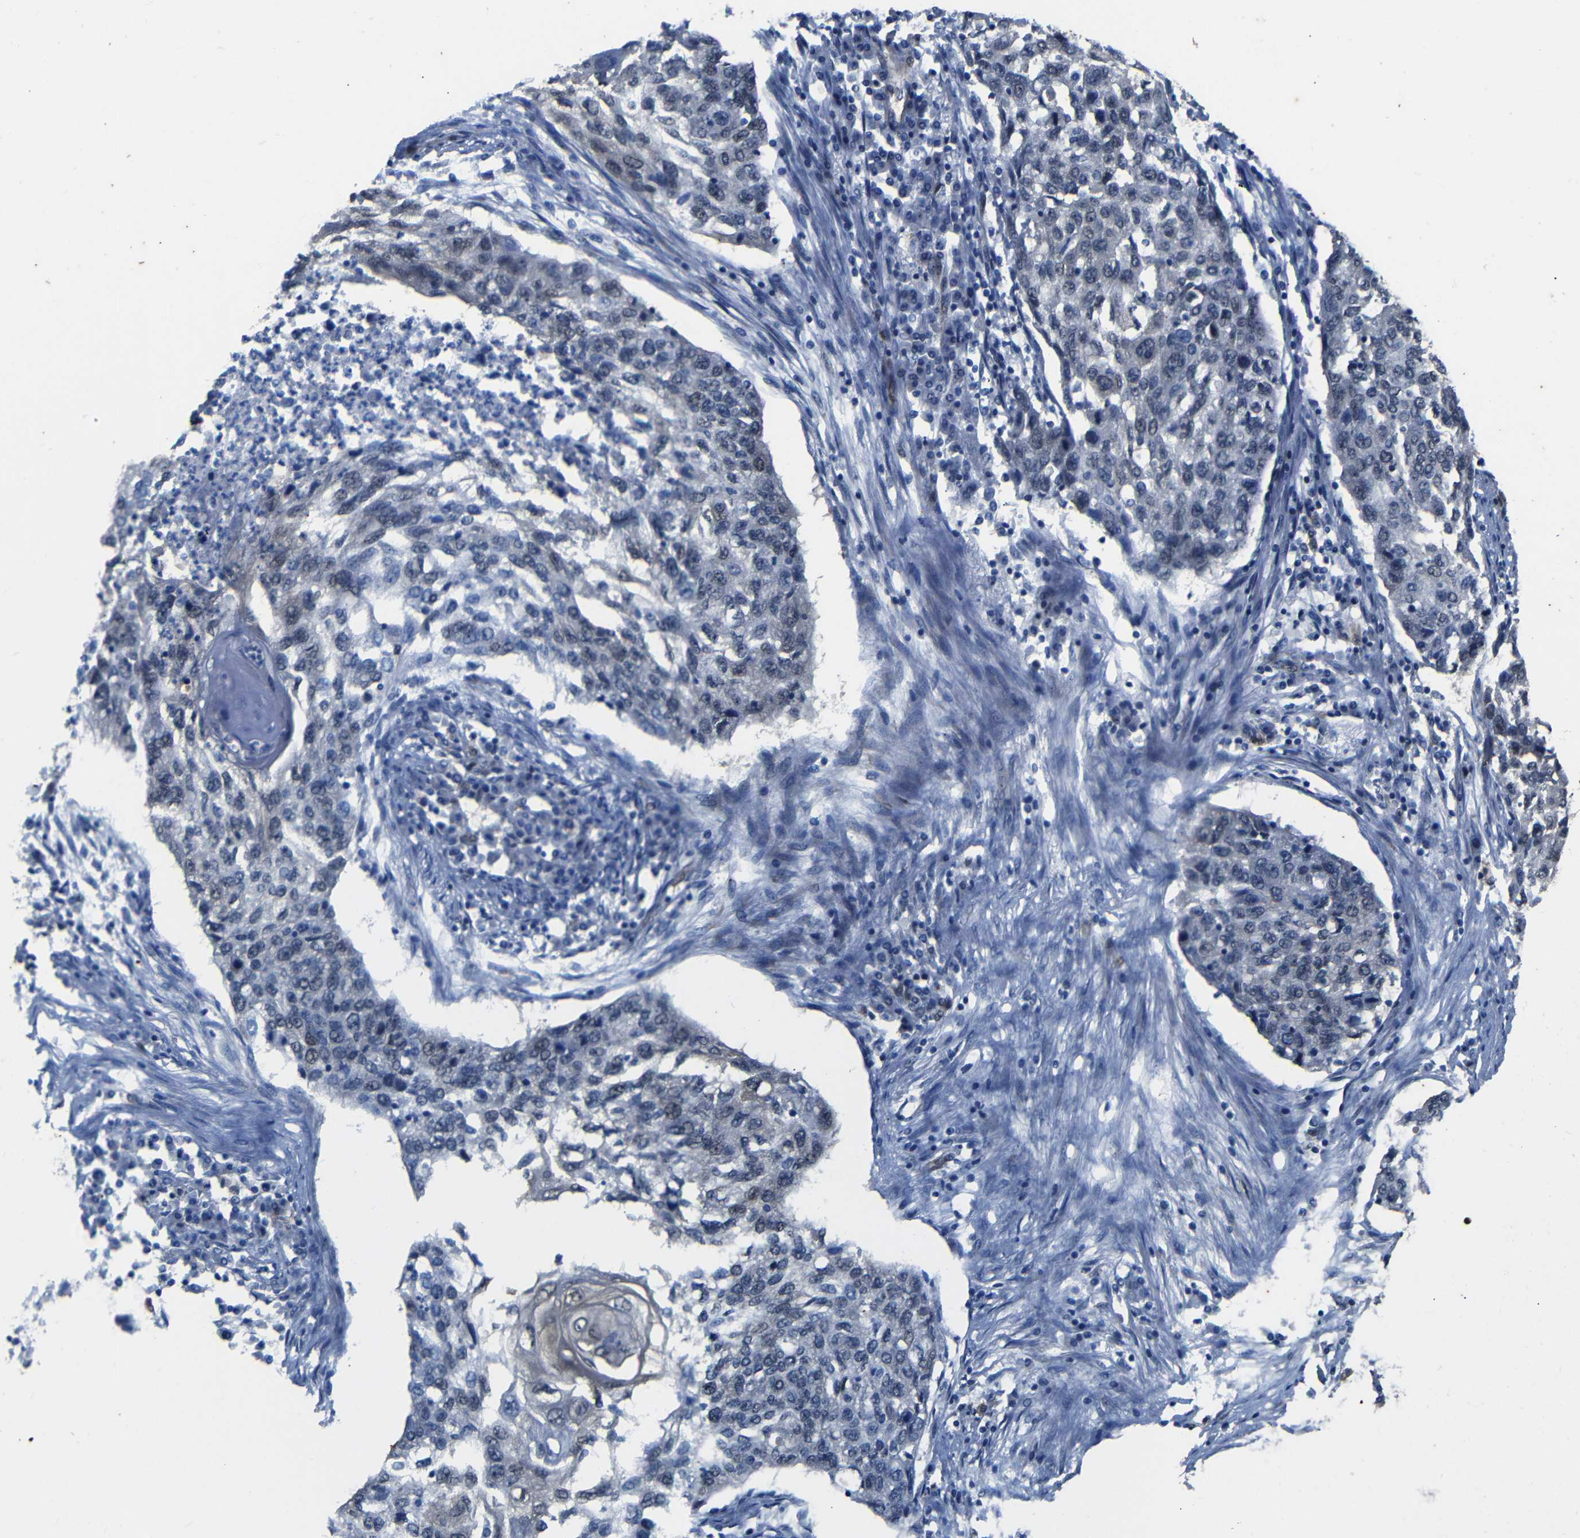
{"staining": {"intensity": "negative", "quantity": "none", "location": "none"}, "tissue": "lung cancer", "cell_type": "Tumor cells", "image_type": "cancer", "snomed": [{"axis": "morphology", "description": "Squamous cell carcinoma, NOS"}, {"axis": "topography", "description": "Lung"}], "caption": "Tumor cells show no significant positivity in lung cancer.", "gene": "YAP1", "patient": {"sex": "female", "age": 63}}